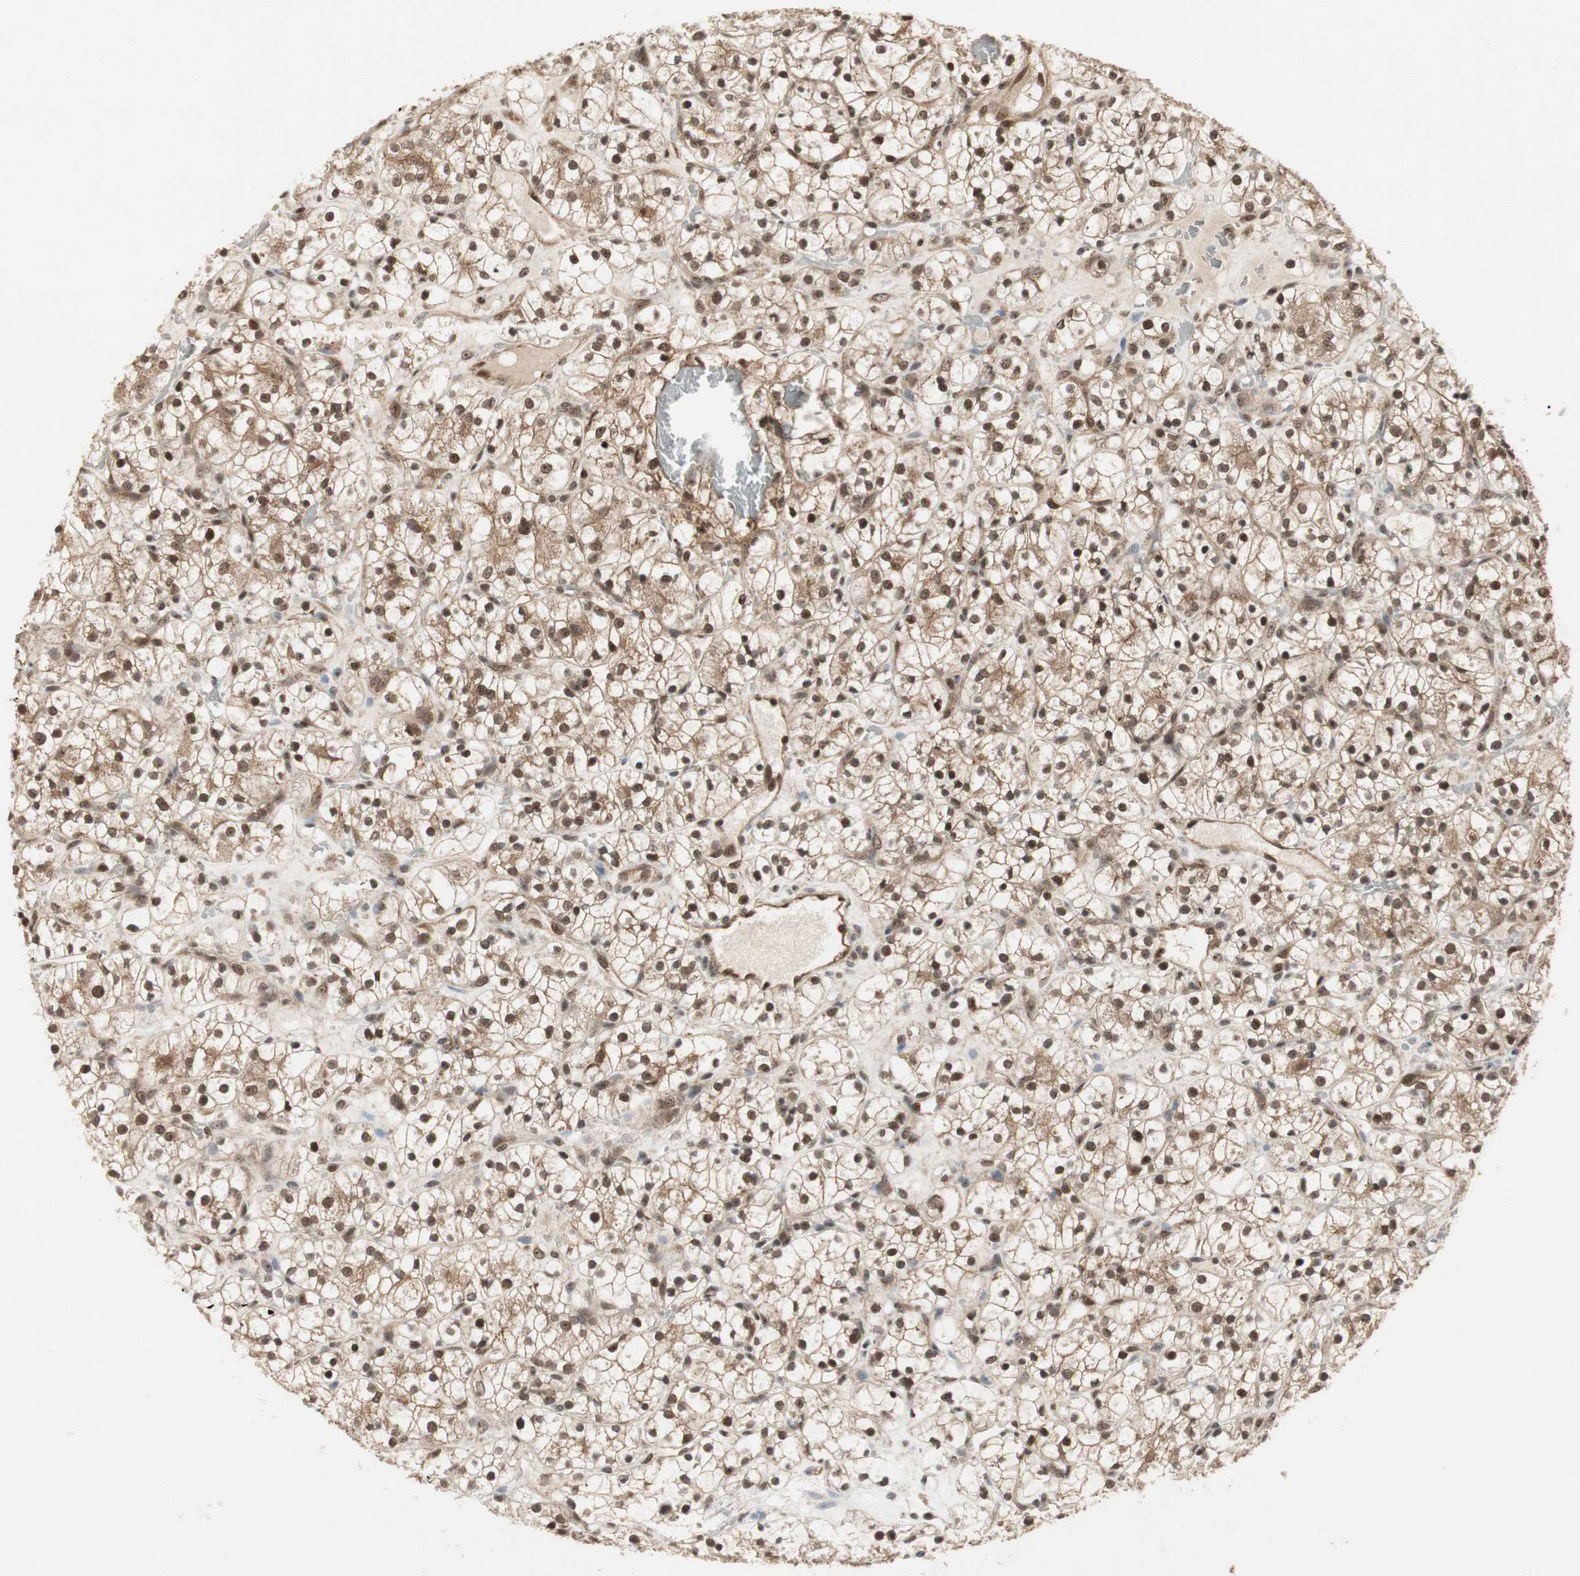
{"staining": {"intensity": "moderate", "quantity": ">75%", "location": "cytoplasmic/membranous,nuclear"}, "tissue": "renal cancer", "cell_type": "Tumor cells", "image_type": "cancer", "snomed": [{"axis": "morphology", "description": "Adenocarcinoma, NOS"}, {"axis": "topography", "description": "Kidney"}], "caption": "Renal adenocarcinoma stained with a protein marker shows moderate staining in tumor cells.", "gene": "CSNK2B", "patient": {"sex": "female", "age": 60}}